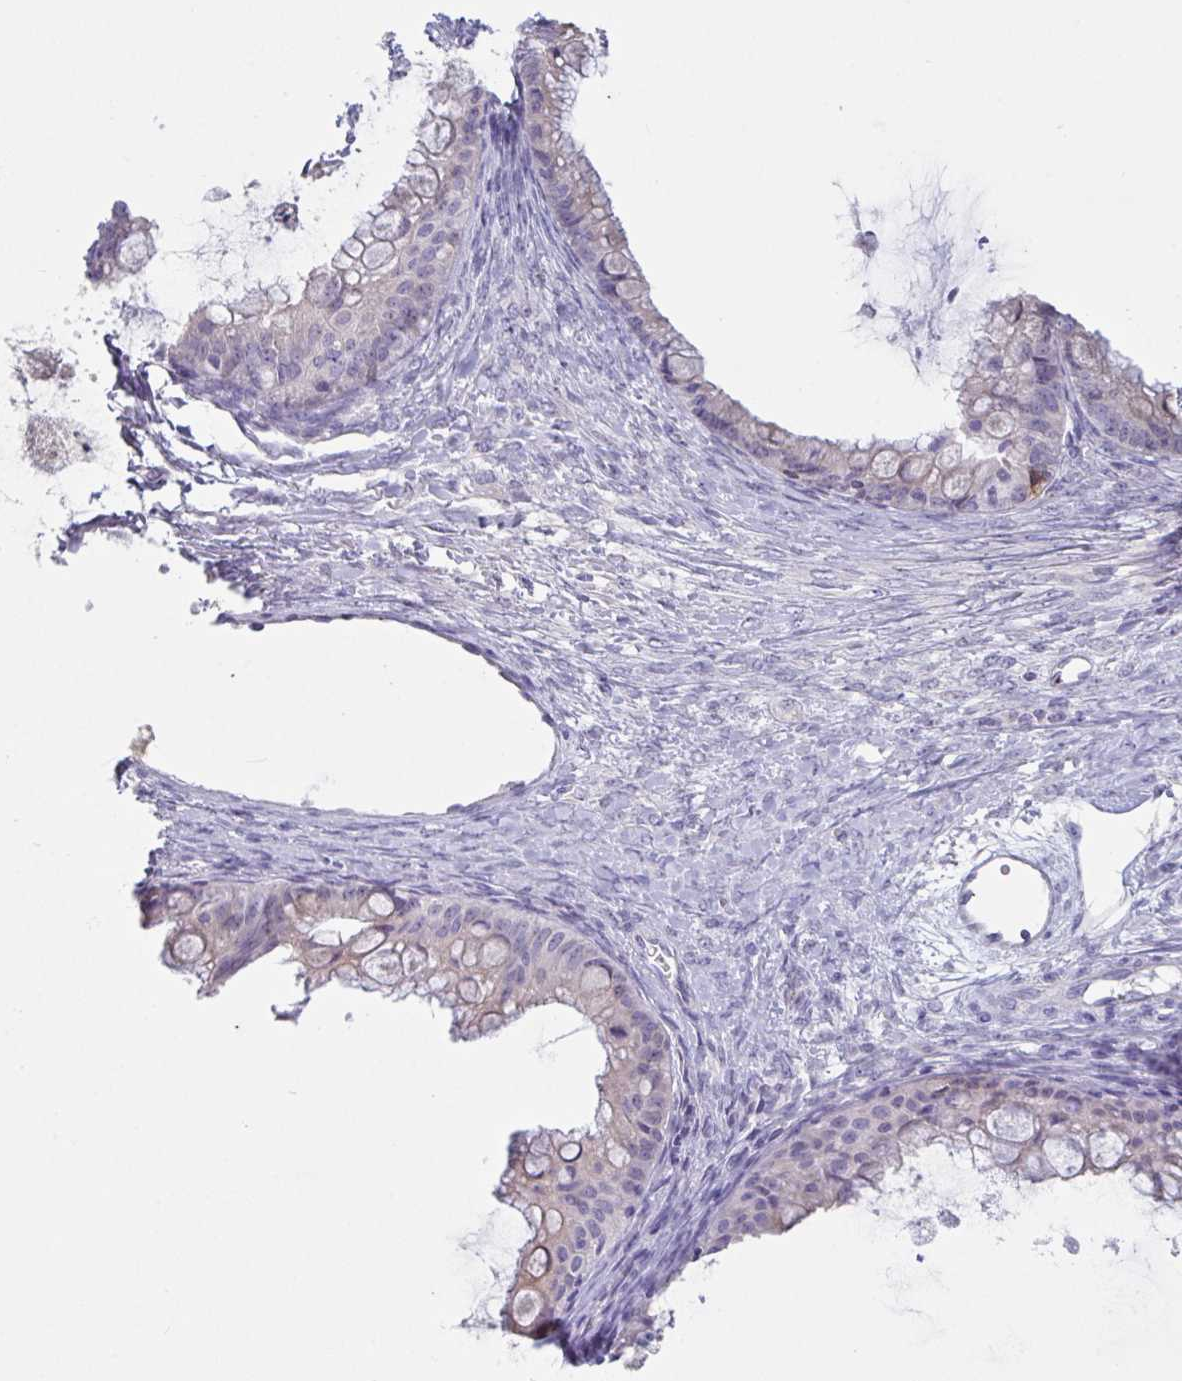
{"staining": {"intensity": "negative", "quantity": "none", "location": "none"}, "tissue": "ovarian cancer", "cell_type": "Tumor cells", "image_type": "cancer", "snomed": [{"axis": "morphology", "description": "Cystadenocarcinoma, mucinous, NOS"}, {"axis": "topography", "description": "Ovary"}], "caption": "Tumor cells are negative for protein expression in human ovarian cancer.", "gene": "MYC", "patient": {"sex": "female", "age": 35}}